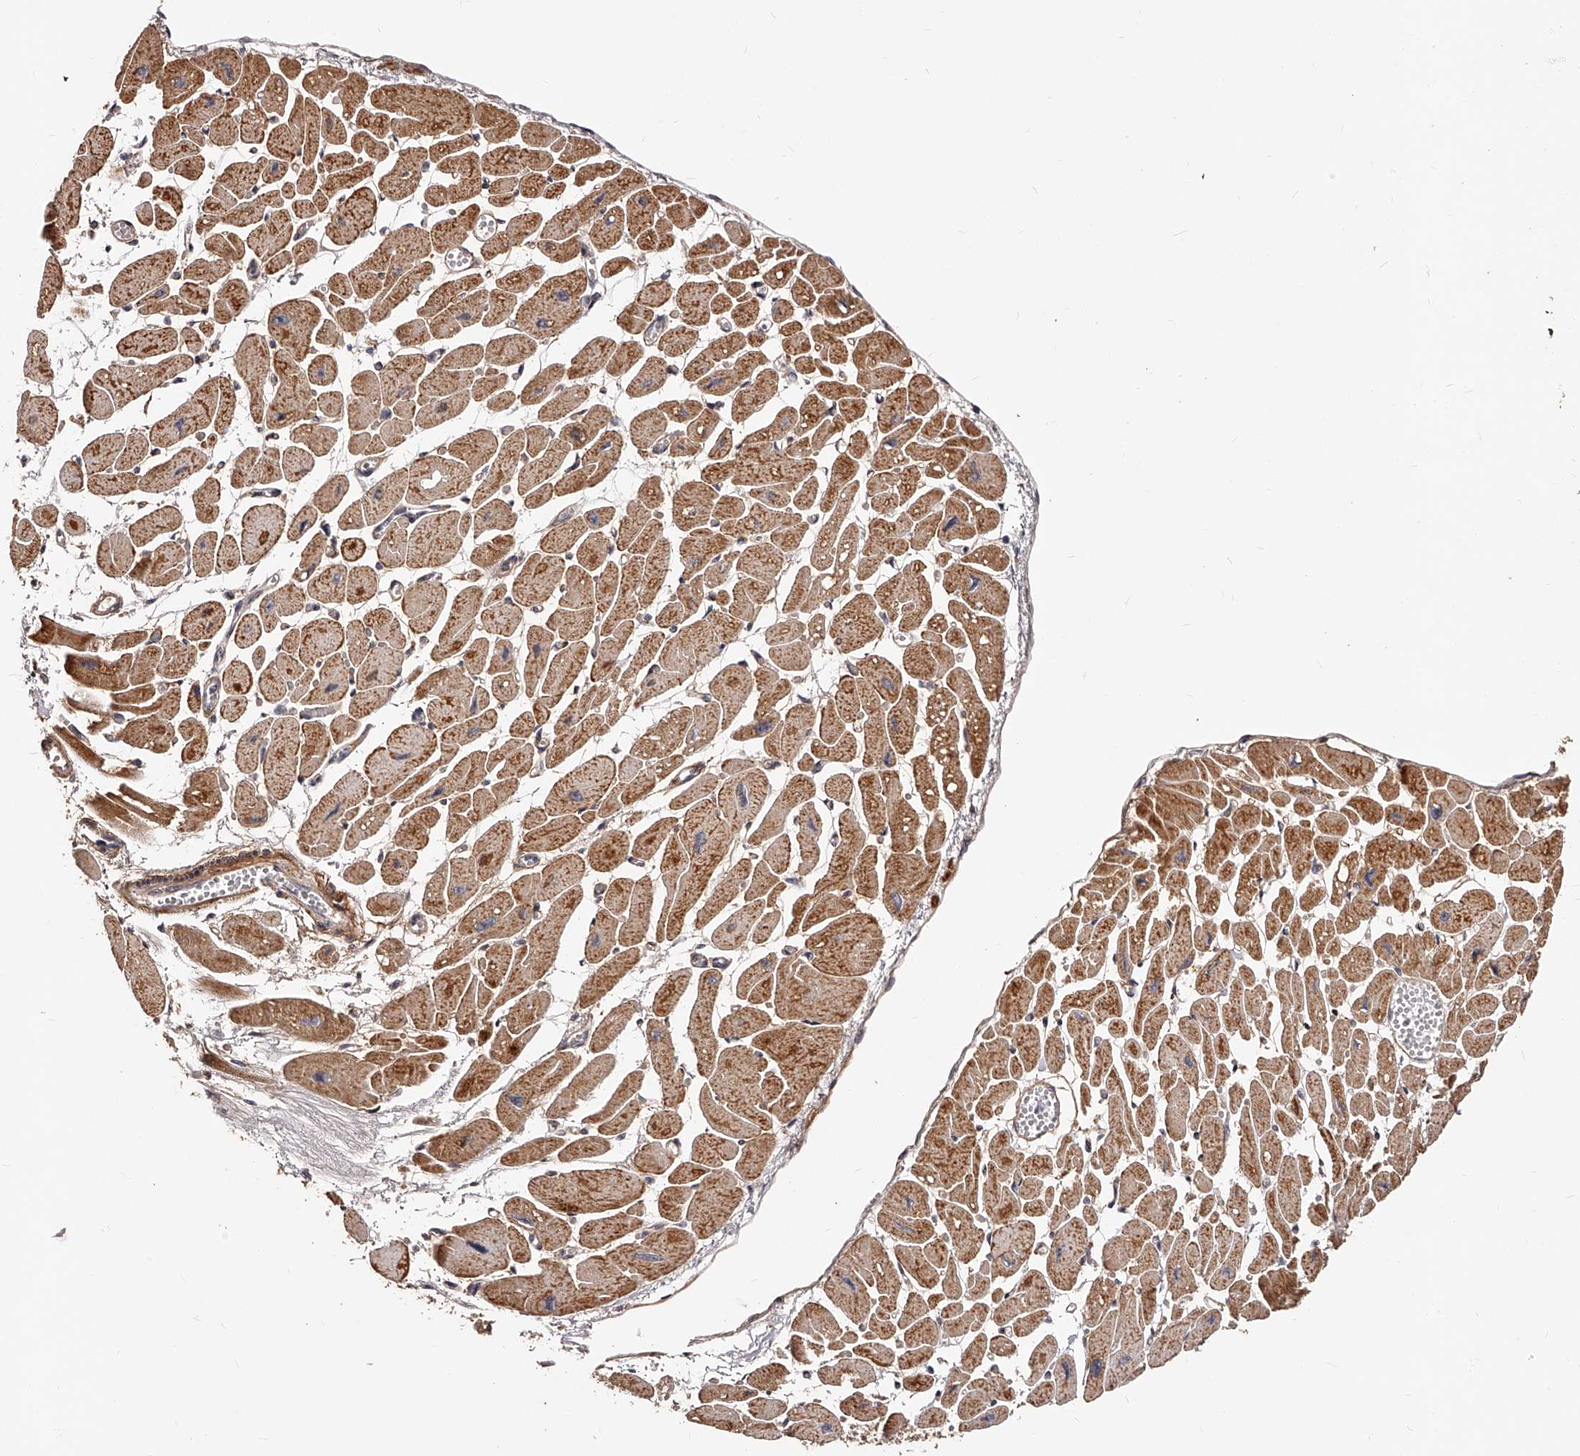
{"staining": {"intensity": "moderate", "quantity": ">75%", "location": "cytoplasmic/membranous"}, "tissue": "heart muscle", "cell_type": "Cardiomyocytes", "image_type": "normal", "snomed": [{"axis": "morphology", "description": "Normal tissue, NOS"}, {"axis": "topography", "description": "Heart"}], "caption": "Protein positivity by IHC reveals moderate cytoplasmic/membranous staining in about >75% of cardiomyocytes in unremarkable heart muscle. Ihc stains the protein of interest in brown and the nuclei are stained blue.", "gene": "ZNF502", "patient": {"sex": "female", "age": 54}}